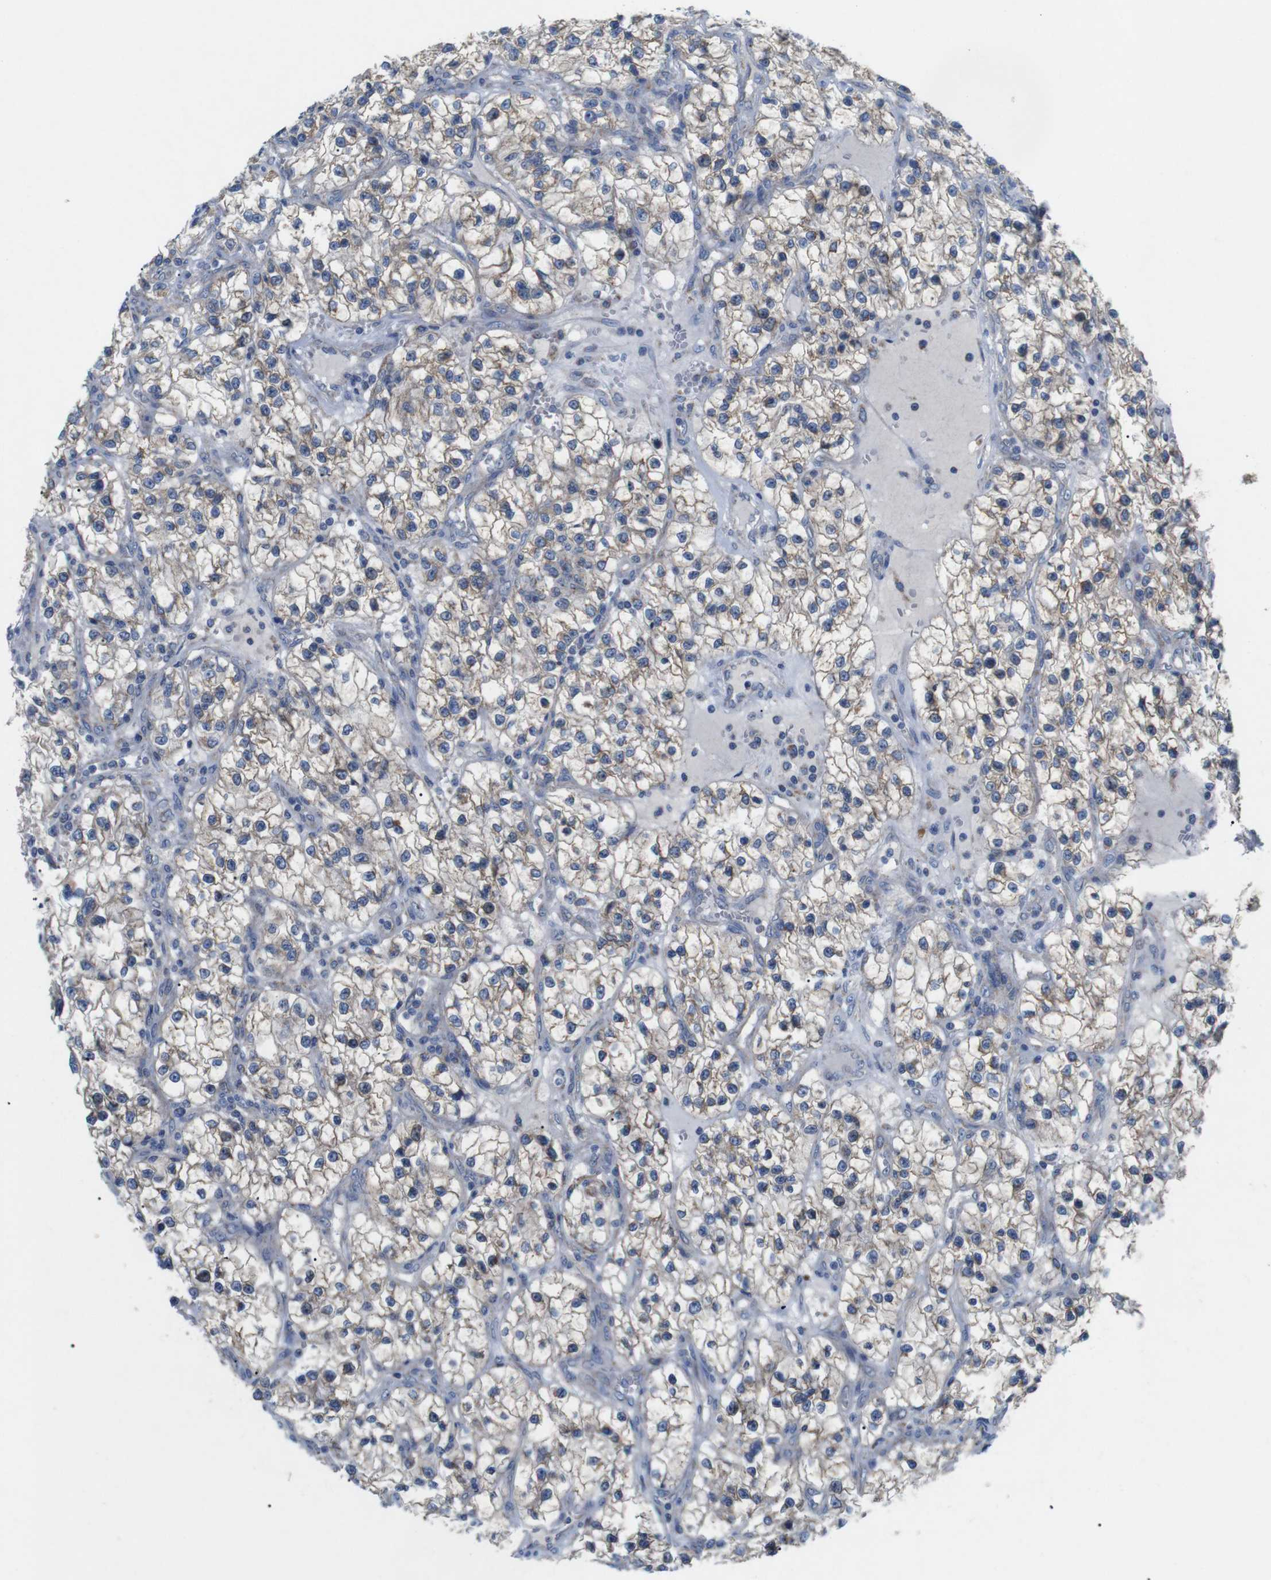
{"staining": {"intensity": "weak", "quantity": ">75%", "location": "cytoplasmic/membranous"}, "tissue": "renal cancer", "cell_type": "Tumor cells", "image_type": "cancer", "snomed": [{"axis": "morphology", "description": "Adenocarcinoma, NOS"}, {"axis": "topography", "description": "Kidney"}], "caption": "Immunohistochemistry of renal adenocarcinoma reveals low levels of weak cytoplasmic/membranous expression in about >75% of tumor cells. The protein of interest is shown in brown color, while the nuclei are stained blue.", "gene": "F2RL1", "patient": {"sex": "female", "age": 57}}